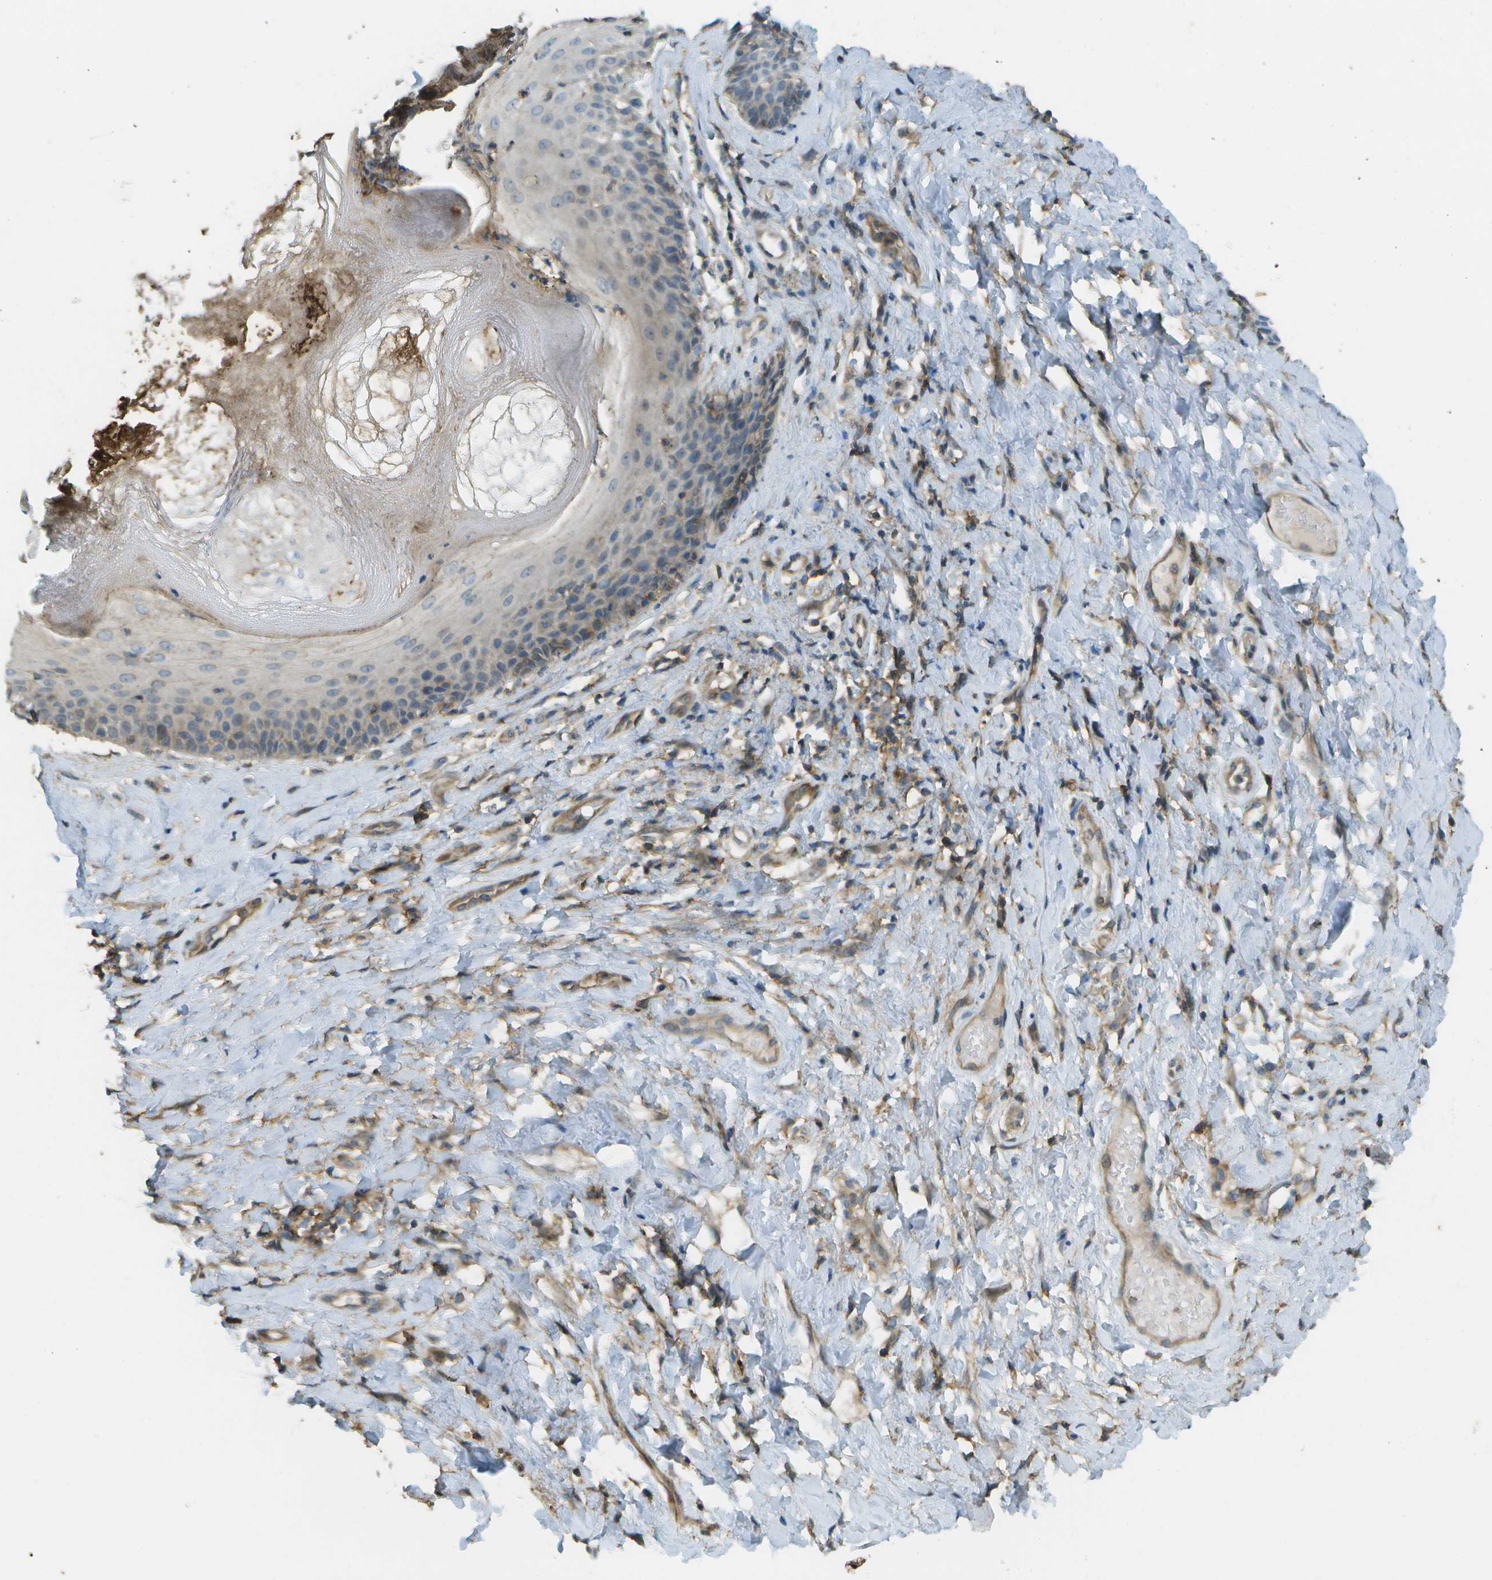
{"staining": {"intensity": "moderate", "quantity": "<25%", "location": "cytoplasmic/membranous"}, "tissue": "skin", "cell_type": "Epidermal cells", "image_type": "normal", "snomed": [{"axis": "morphology", "description": "Normal tissue, NOS"}, {"axis": "topography", "description": "Anal"}], "caption": "This histopathology image exhibits benign skin stained with immunohistochemistry (IHC) to label a protein in brown. The cytoplasmic/membranous of epidermal cells show moderate positivity for the protein. Nuclei are counter-stained blue.", "gene": "LRRC66", "patient": {"sex": "male", "age": 69}}